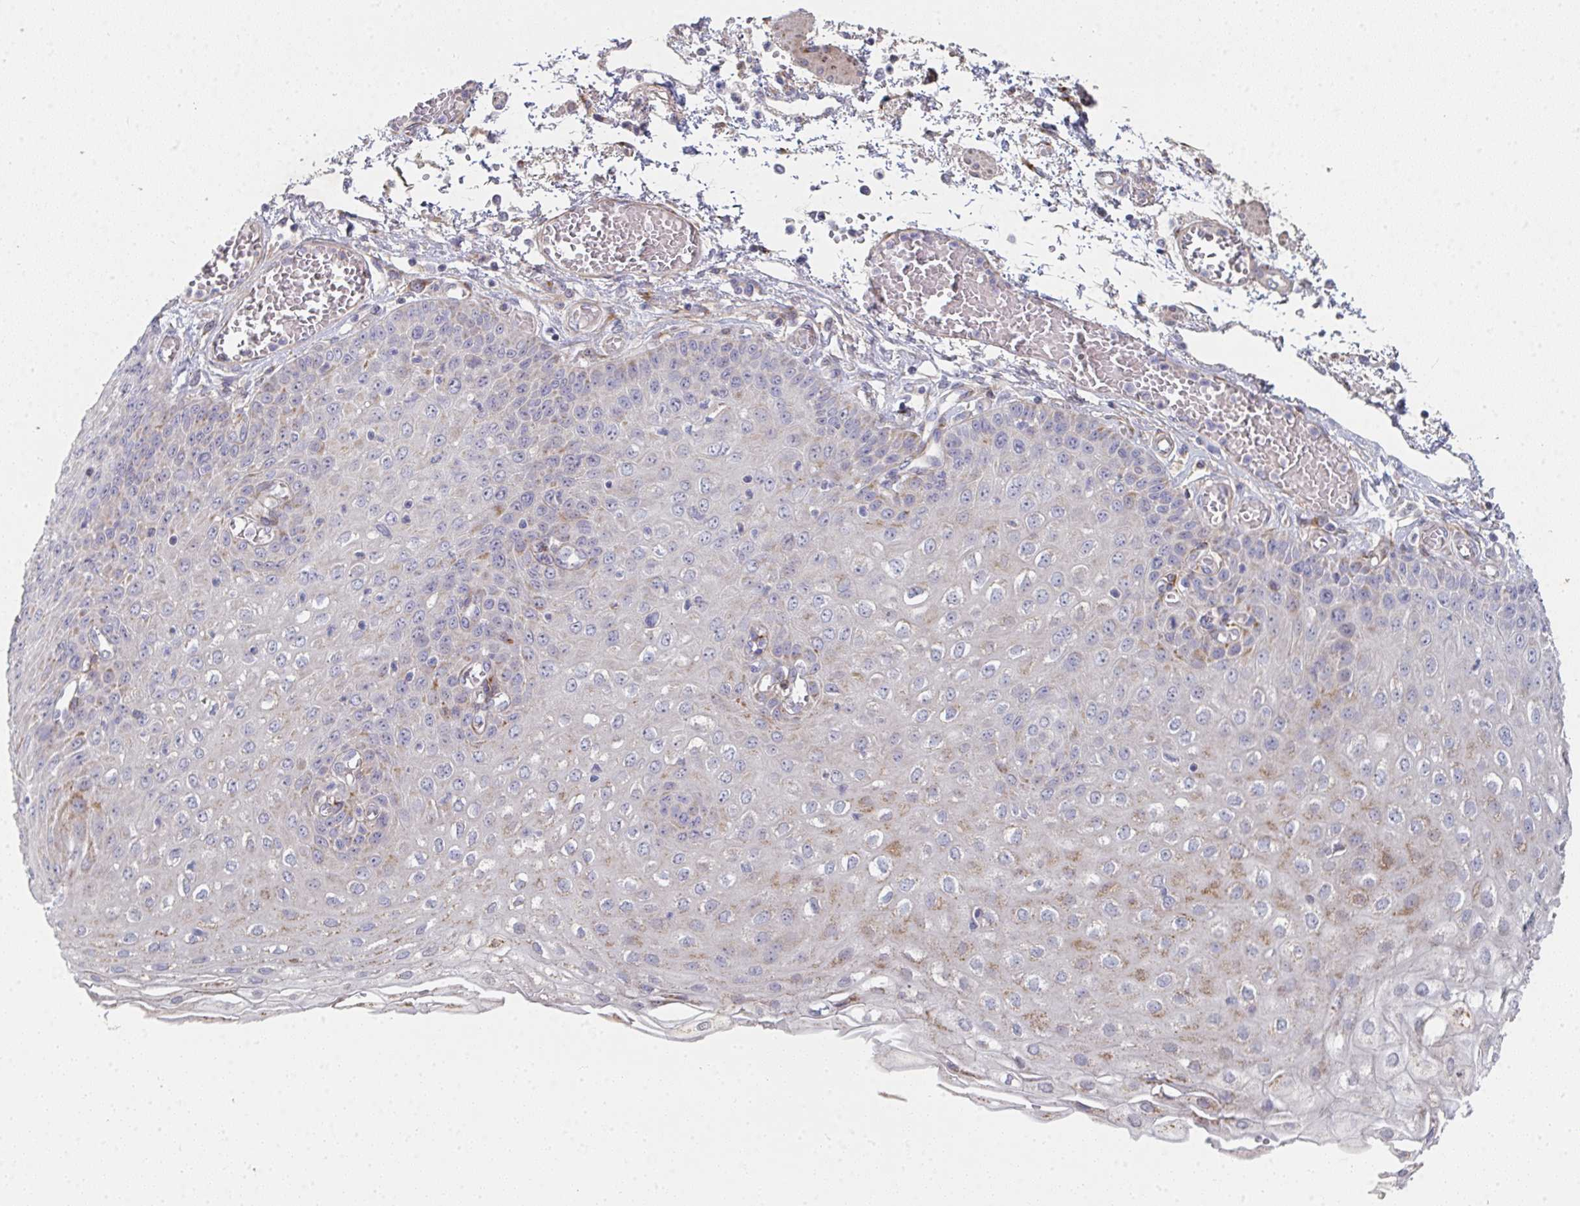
{"staining": {"intensity": "moderate", "quantity": "25%-75%", "location": "cytoplasmic/membranous"}, "tissue": "esophagus", "cell_type": "Squamous epithelial cells", "image_type": "normal", "snomed": [{"axis": "morphology", "description": "Normal tissue, NOS"}, {"axis": "morphology", "description": "Adenocarcinoma, NOS"}, {"axis": "topography", "description": "Esophagus"}], "caption": "Protein staining of unremarkable esophagus exhibits moderate cytoplasmic/membranous staining in approximately 25%-75% of squamous epithelial cells. The protein is shown in brown color, while the nuclei are stained blue.", "gene": "RHEBL1", "patient": {"sex": "male", "age": 81}}